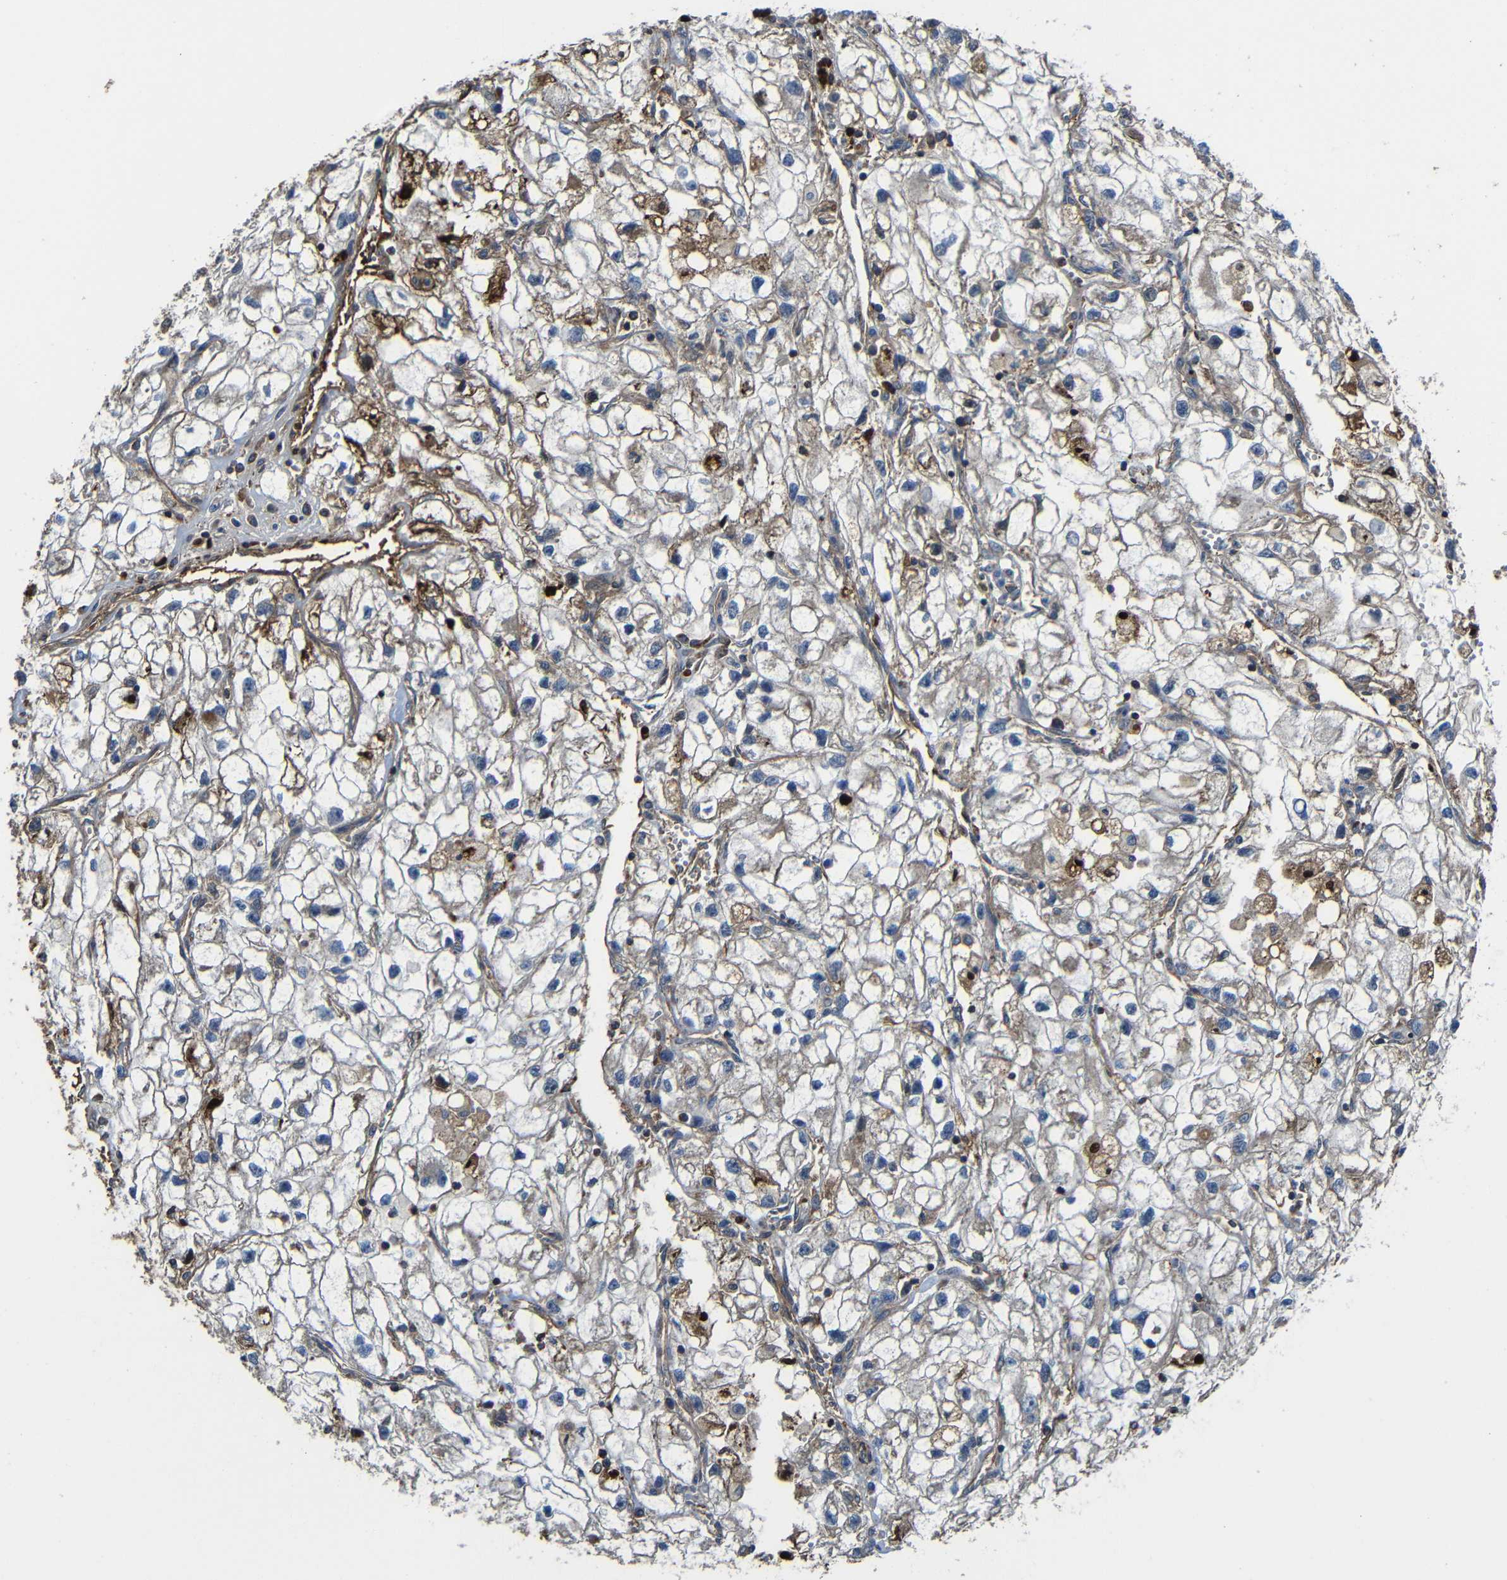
{"staining": {"intensity": "weak", "quantity": ">75%", "location": "cytoplasmic/membranous"}, "tissue": "renal cancer", "cell_type": "Tumor cells", "image_type": "cancer", "snomed": [{"axis": "morphology", "description": "Adenocarcinoma, NOS"}, {"axis": "topography", "description": "Kidney"}], "caption": "IHC image of neoplastic tissue: renal cancer stained using IHC reveals low levels of weak protein expression localized specifically in the cytoplasmic/membranous of tumor cells, appearing as a cytoplasmic/membranous brown color.", "gene": "PTCH1", "patient": {"sex": "female", "age": 70}}